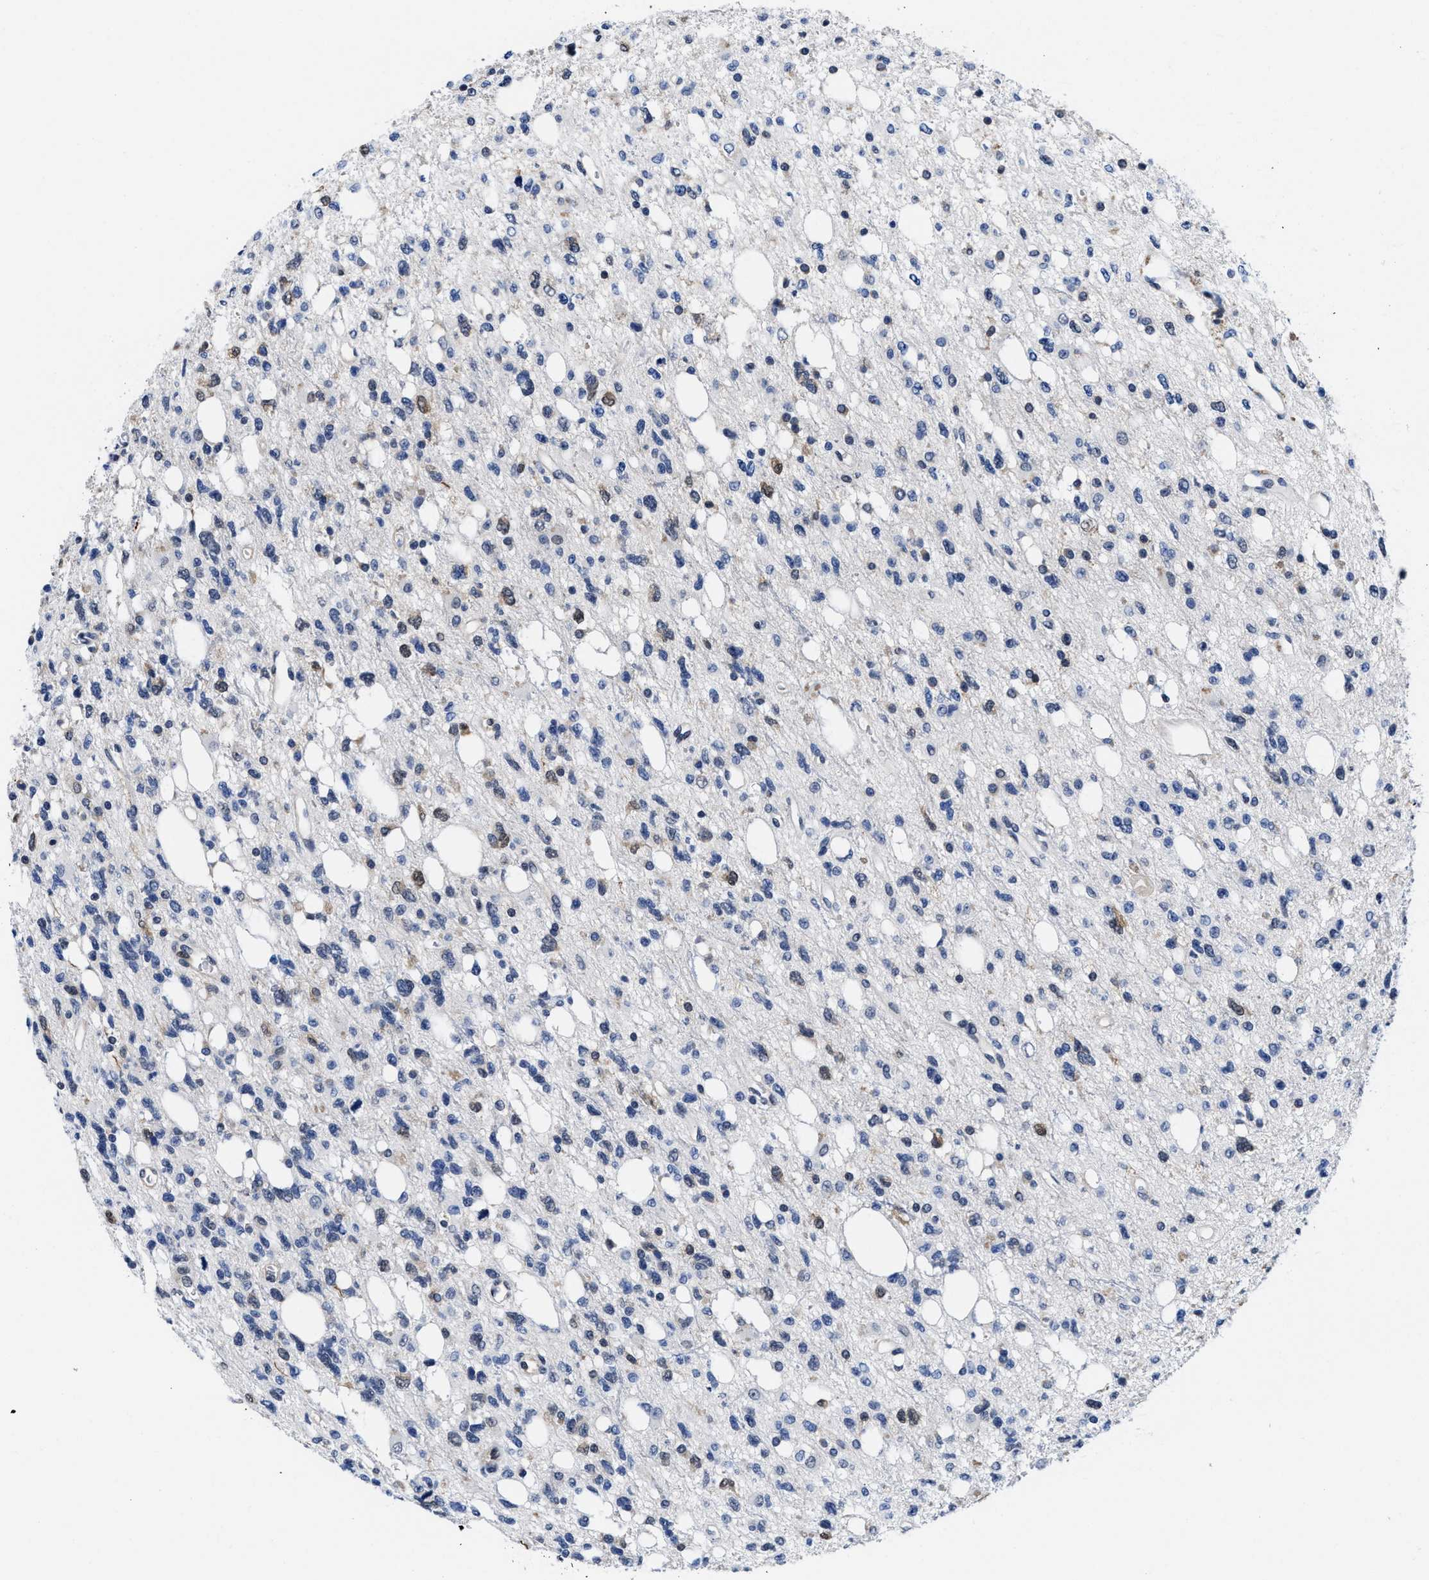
{"staining": {"intensity": "weak", "quantity": "<25%", "location": "nuclear"}, "tissue": "glioma", "cell_type": "Tumor cells", "image_type": "cancer", "snomed": [{"axis": "morphology", "description": "Glioma, malignant, High grade"}, {"axis": "topography", "description": "Brain"}], "caption": "This micrograph is of glioma stained with immunohistochemistry to label a protein in brown with the nuclei are counter-stained blue. There is no positivity in tumor cells.", "gene": "ACLY", "patient": {"sex": "female", "age": 62}}